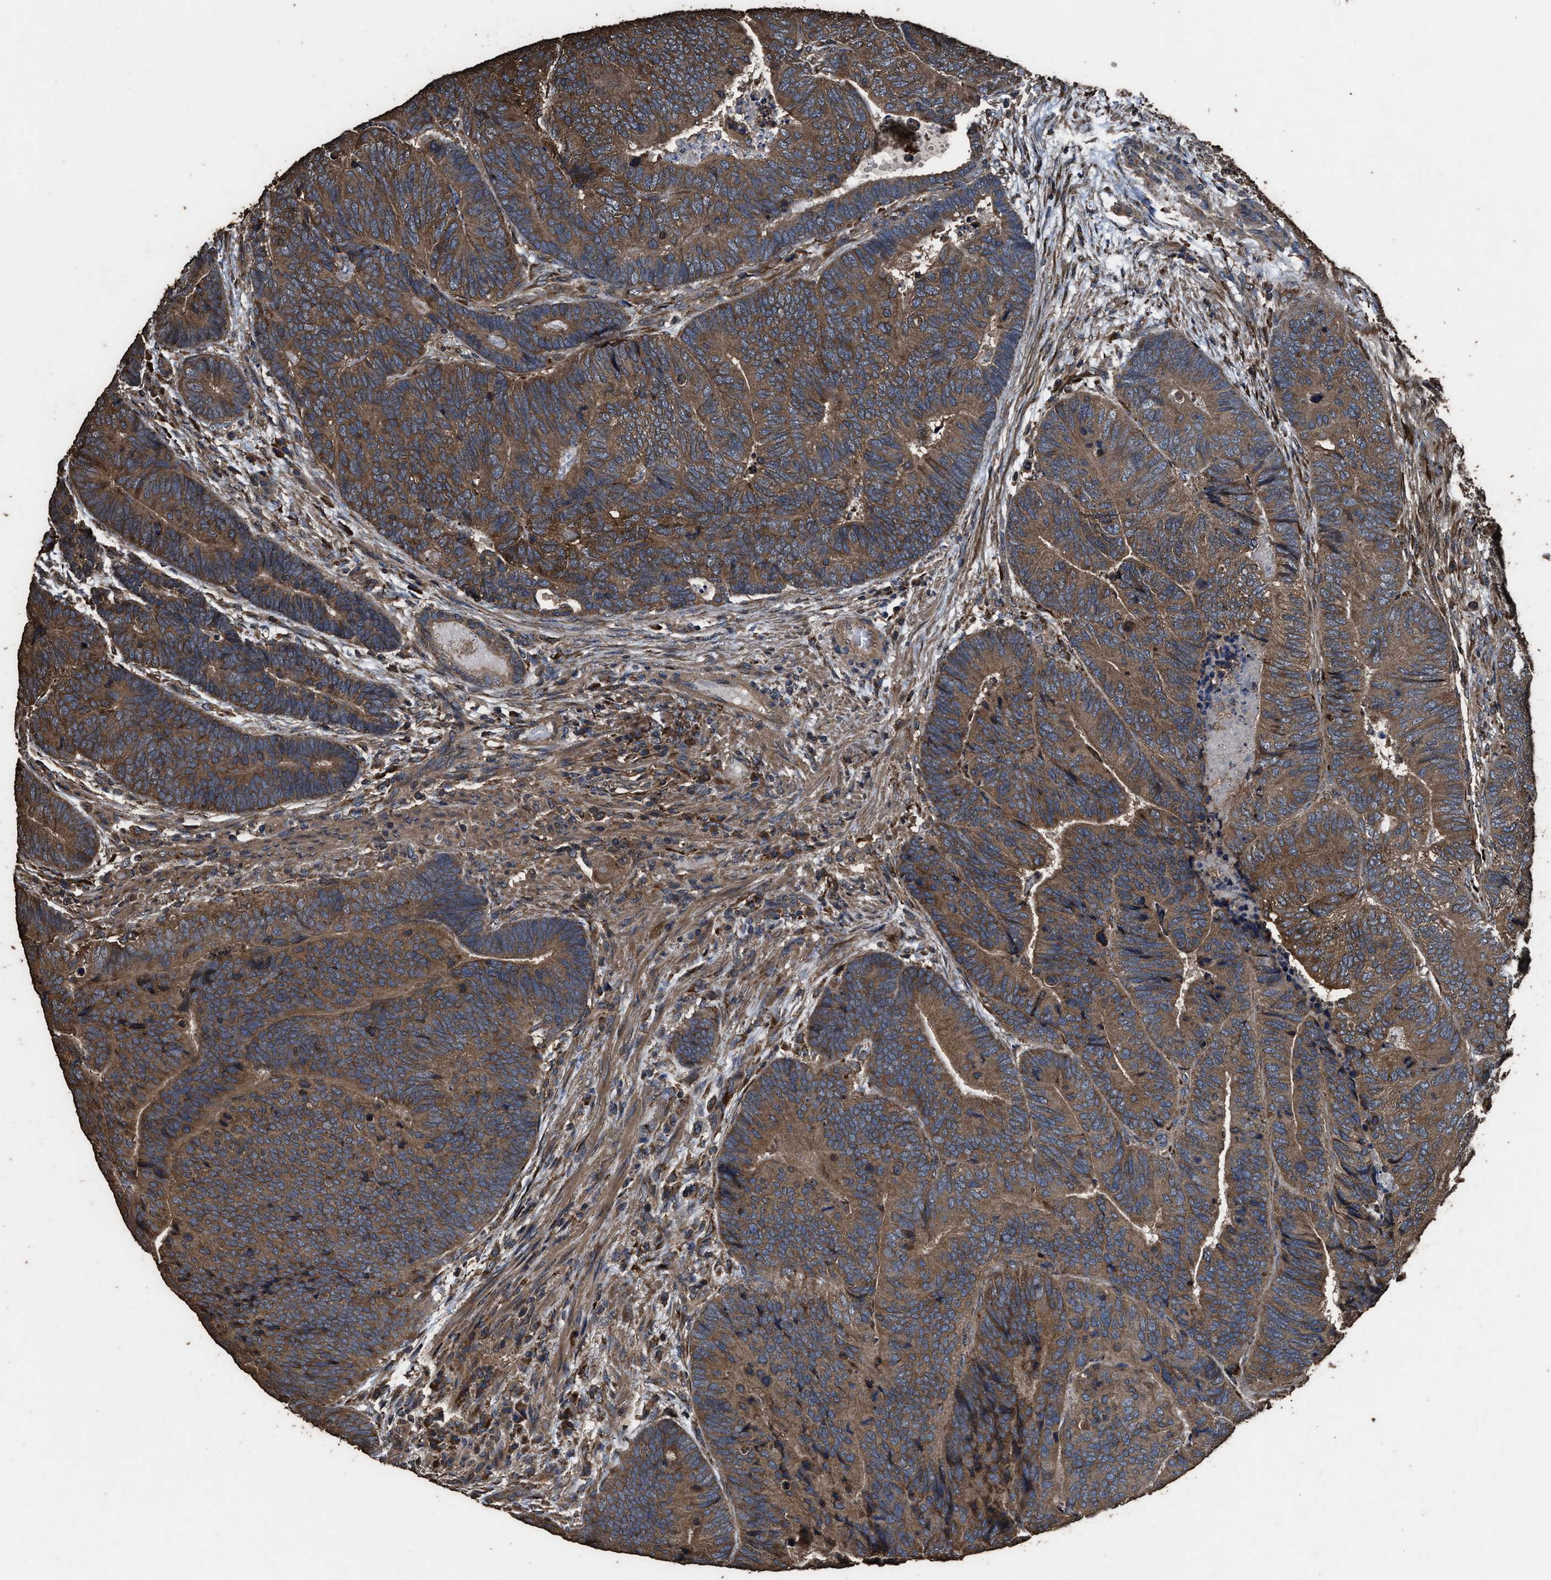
{"staining": {"intensity": "strong", "quantity": ">75%", "location": "cytoplasmic/membranous"}, "tissue": "colorectal cancer", "cell_type": "Tumor cells", "image_type": "cancer", "snomed": [{"axis": "morphology", "description": "Adenocarcinoma, NOS"}, {"axis": "topography", "description": "Colon"}], "caption": "High-magnification brightfield microscopy of adenocarcinoma (colorectal) stained with DAB (3,3'-diaminobenzidine) (brown) and counterstained with hematoxylin (blue). tumor cells exhibit strong cytoplasmic/membranous staining is identified in approximately>75% of cells.", "gene": "ZMYND19", "patient": {"sex": "female", "age": 67}}